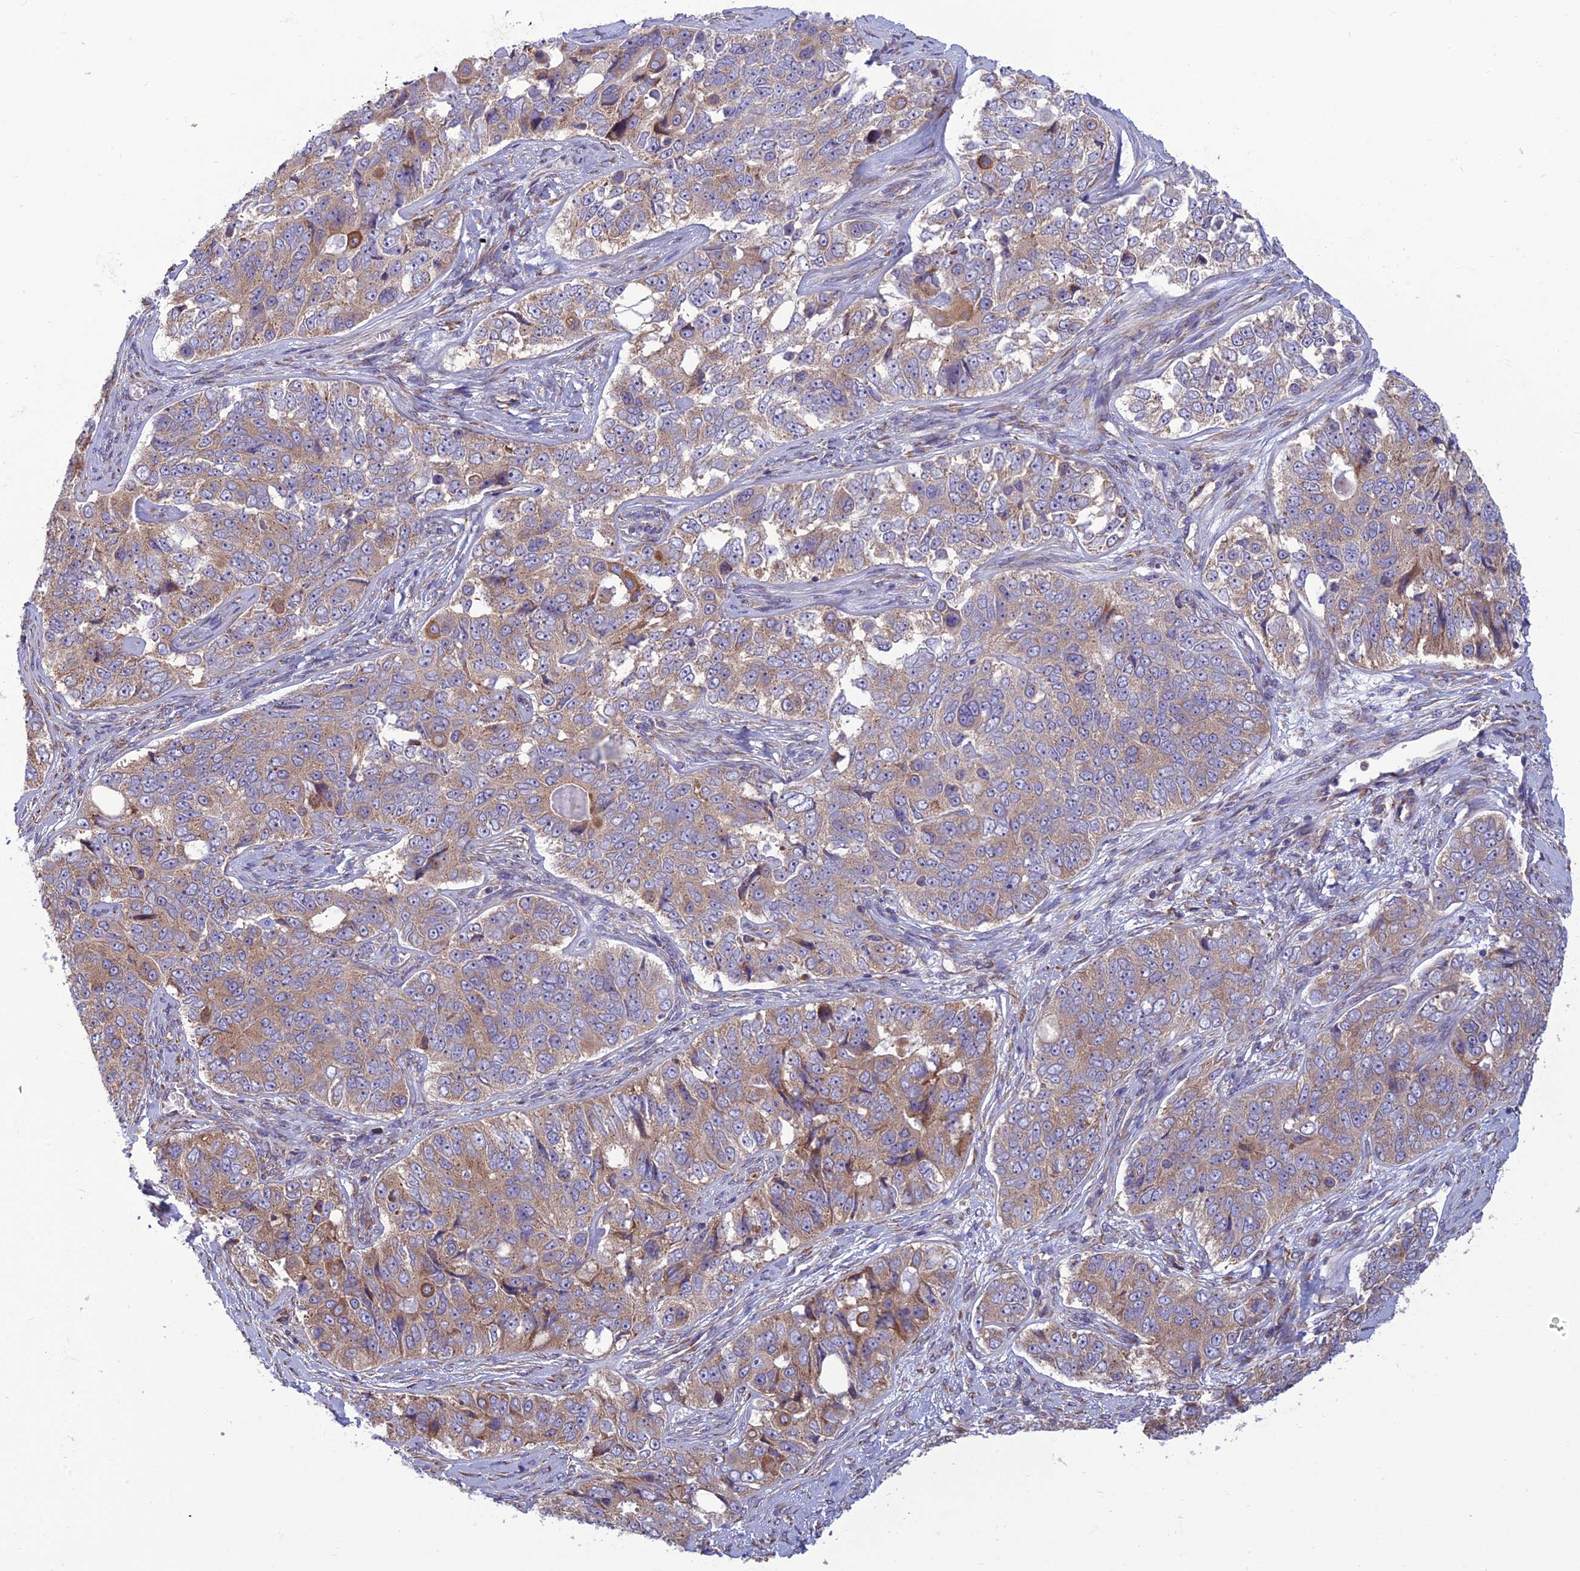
{"staining": {"intensity": "weak", "quantity": ">75%", "location": "cytoplasmic/membranous"}, "tissue": "ovarian cancer", "cell_type": "Tumor cells", "image_type": "cancer", "snomed": [{"axis": "morphology", "description": "Carcinoma, endometroid"}, {"axis": "topography", "description": "Ovary"}], "caption": "This is a photomicrograph of IHC staining of ovarian cancer, which shows weak positivity in the cytoplasmic/membranous of tumor cells.", "gene": "RPL17-C18orf32", "patient": {"sex": "female", "age": 51}}